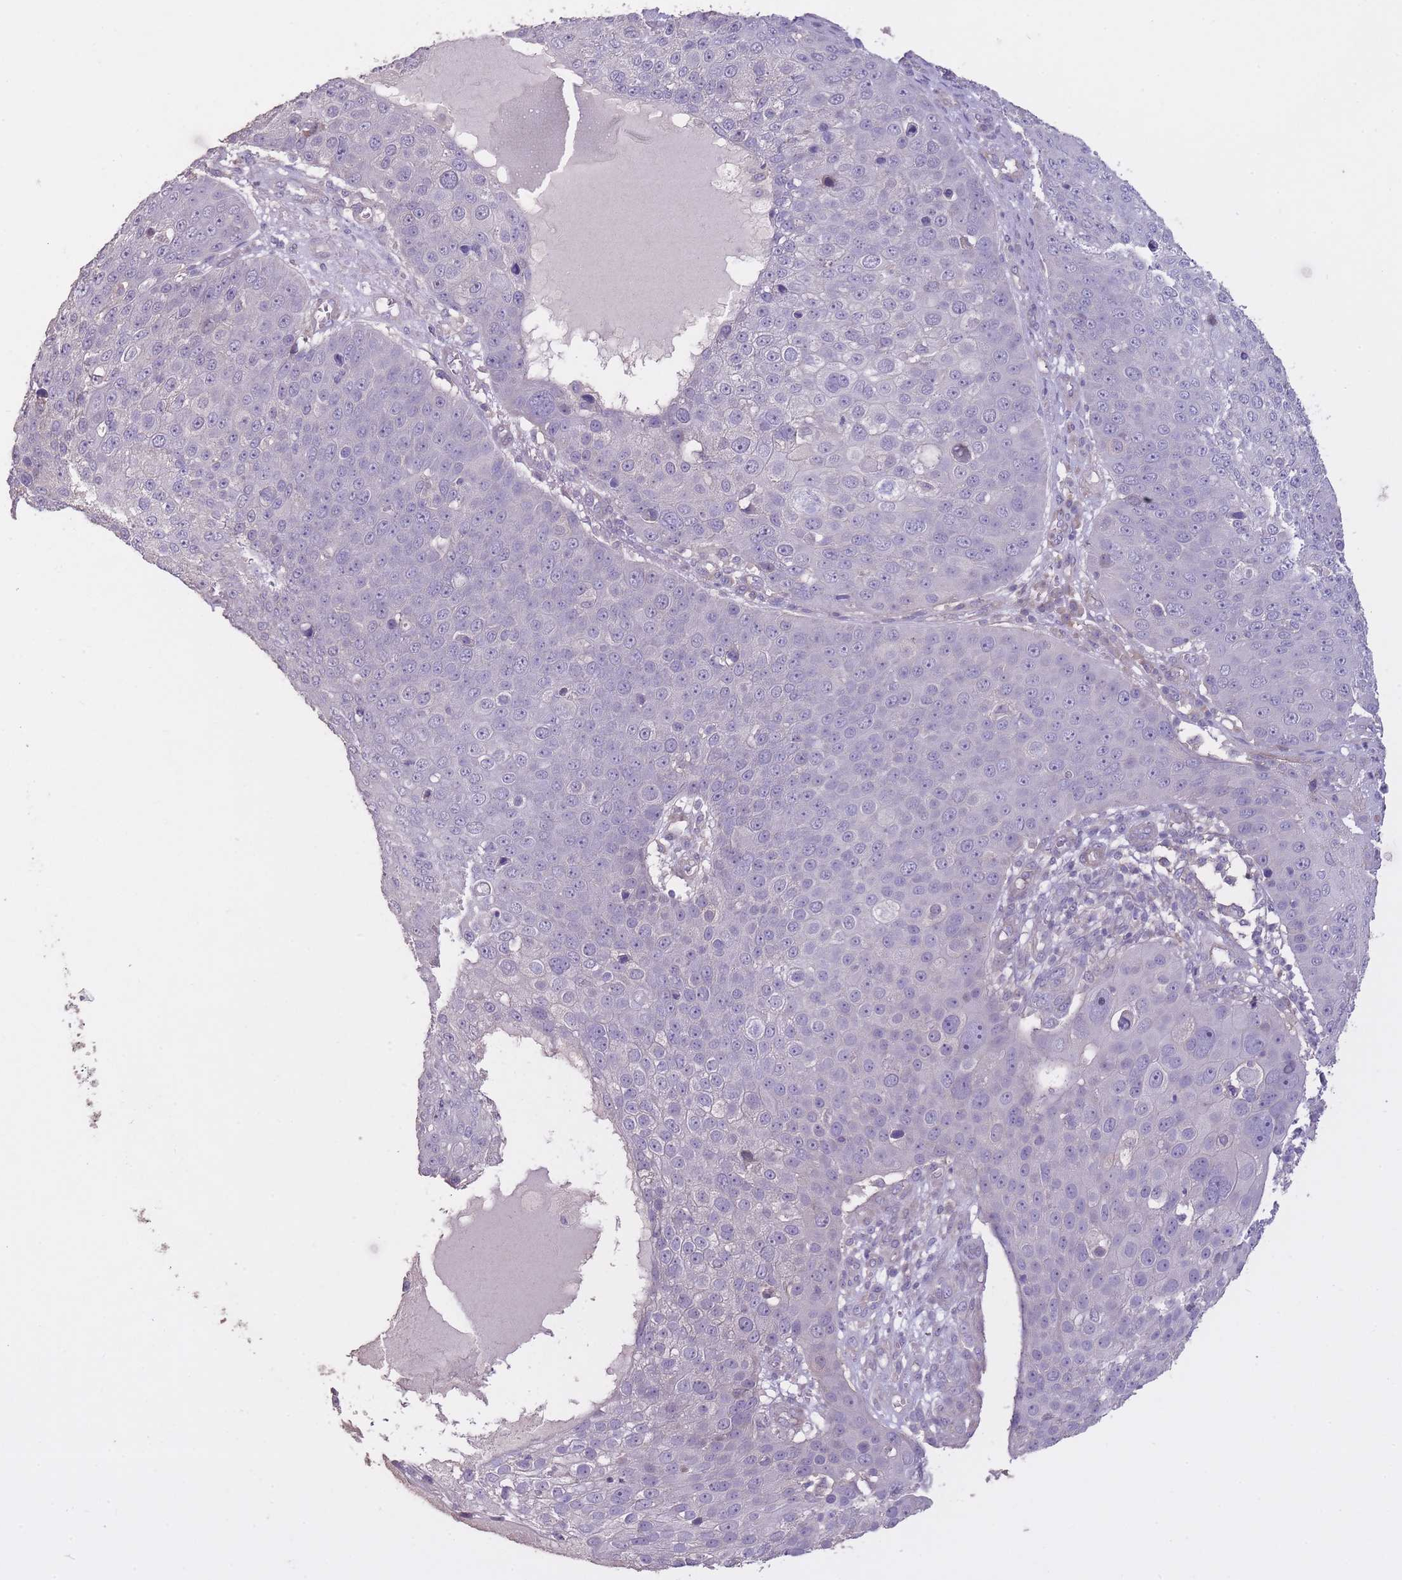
{"staining": {"intensity": "negative", "quantity": "none", "location": "none"}, "tissue": "skin cancer", "cell_type": "Tumor cells", "image_type": "cancer", "snomed": [{"axis": "morphology", "description": "Squamous cell carcinoma, NOS"}, {"axis": "topography", "description": "Skin"}], "caption": "Immunohistochemistry (IHC) image of neoplastic tissue: skin cancer (squamous cell carcinoma) stained with DAB displays no significant protein positivity in tumor cells.", "gene": "RSPH10B", "patient": {"sex": "male", "age": 71}}